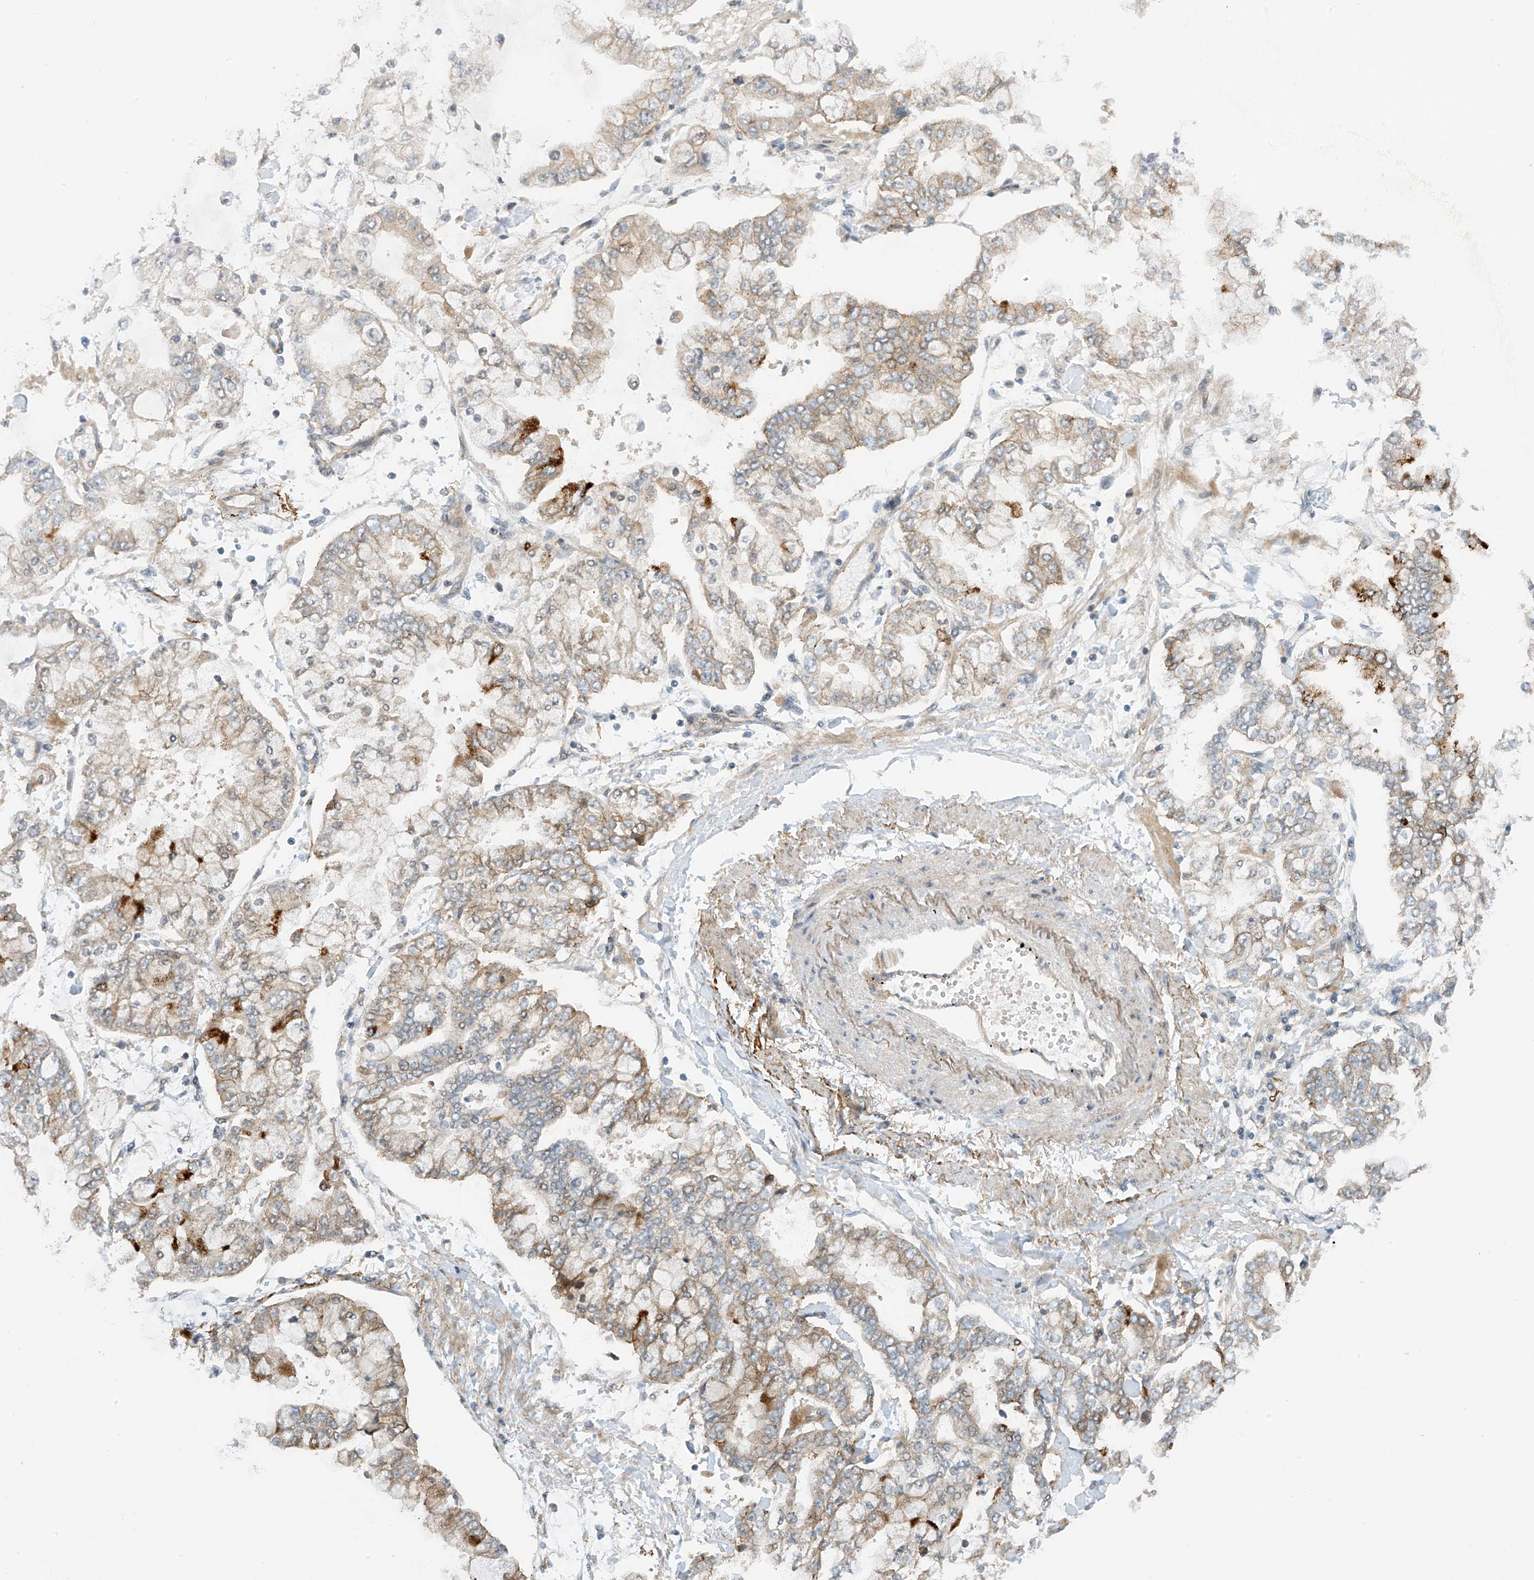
{"staining": {"intensity": "moderate", "quantity": "<25%", "location": "cytoplasmic/membranous"}, "tissue": "stomach cancer", "cell_type": "Tumor cells", "image_type": "cancer", "snomed": [{"axis": "morphology", "description": "Normal tissue, NOS"}, {"axis": "morphology", "description": "Adenocarcinoma, NOS"}, {"axis": "topography", "description": "Stomach, upper"}, {"axis": "topography", "description": "Stomach"}], "caption": "Tumor cells display moderate cytoplasmic/membranous expression in about <25% of cells in stomach cancer (adenocarcinoma).", "gene": "FSD1L", "patient": {"sex": "male", "age": 76}}